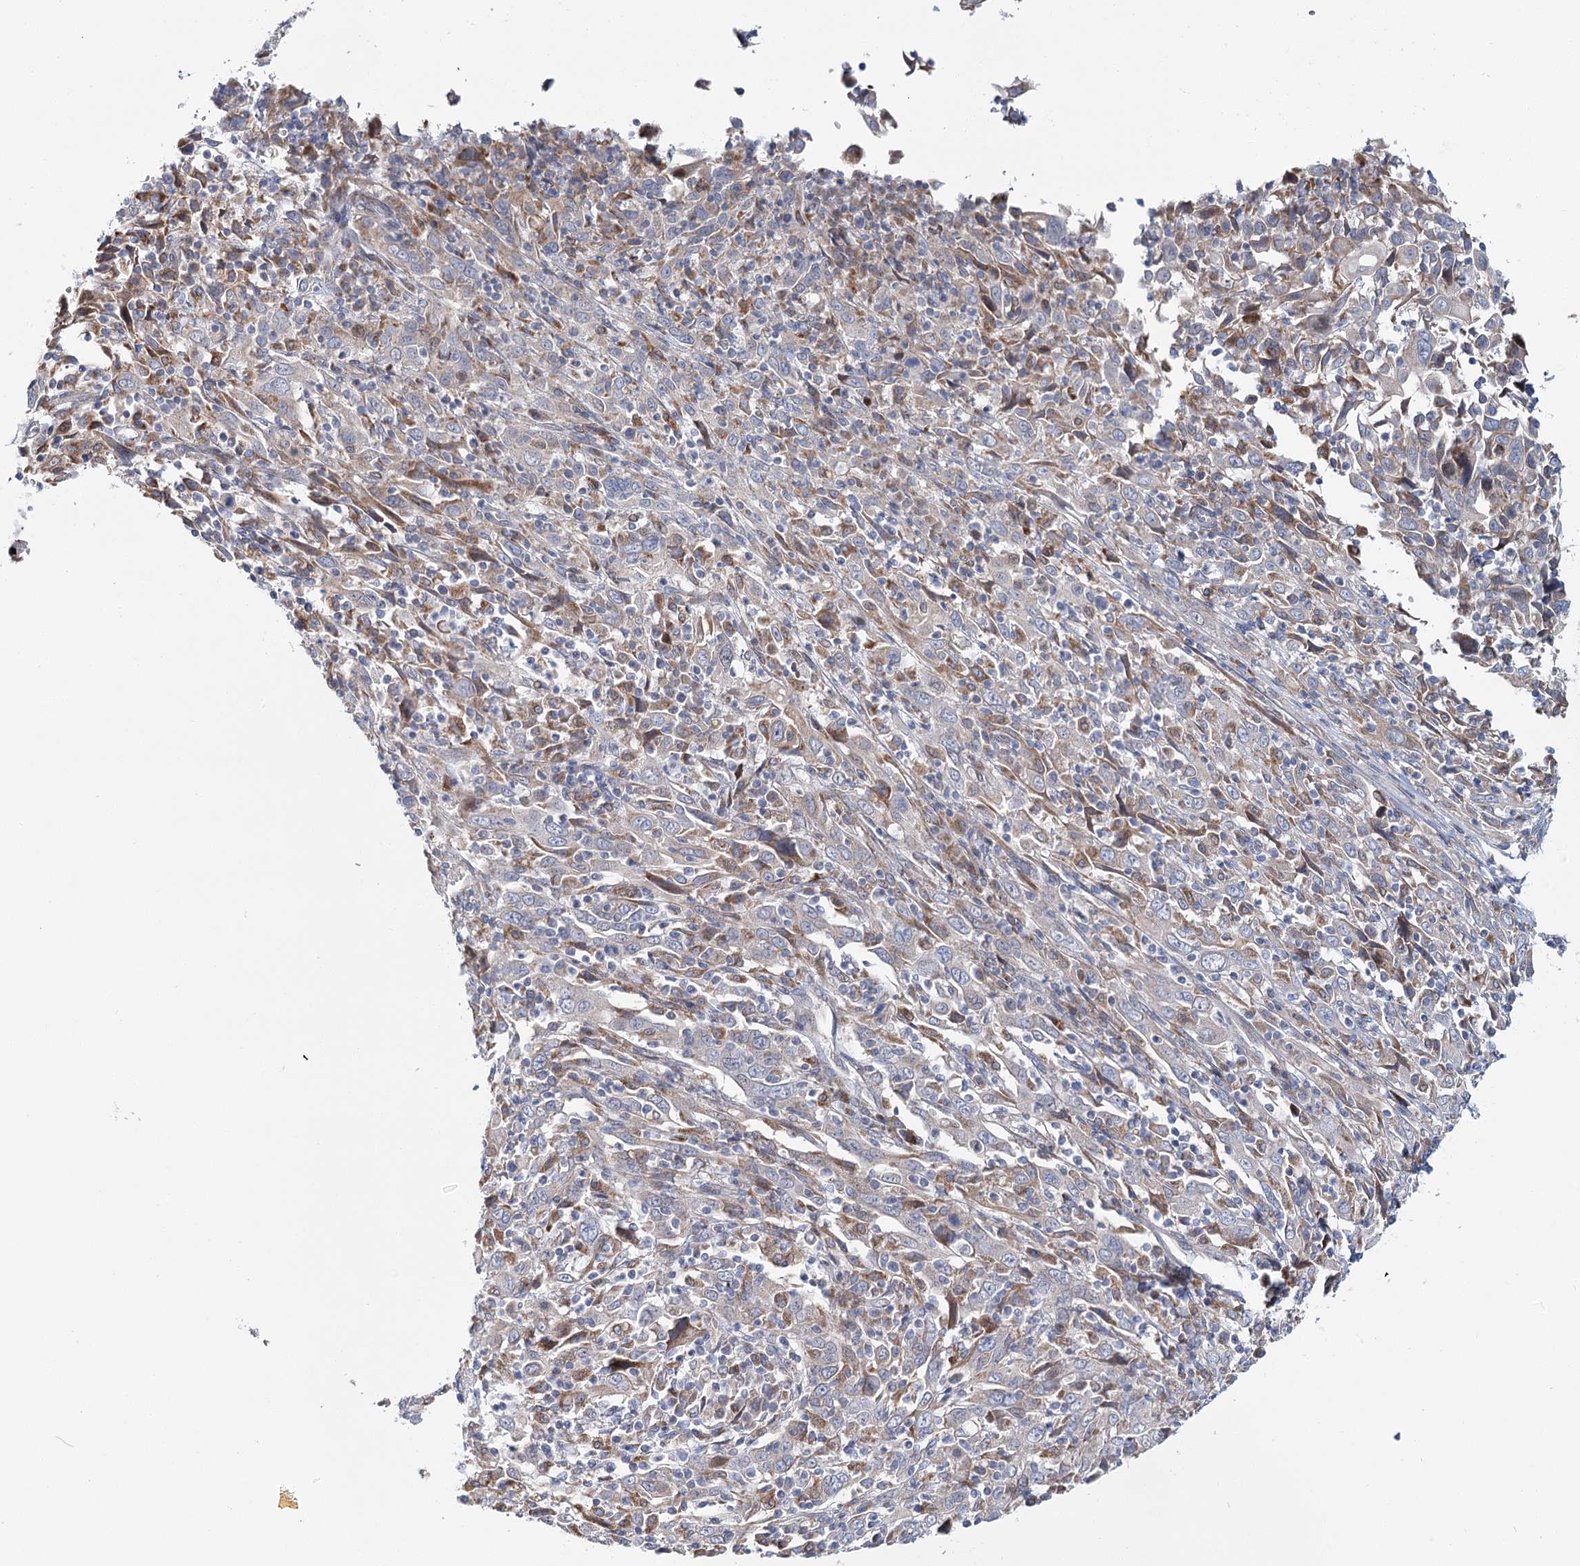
{"staining": {"intensity": "weak", "quantity": "<25%", "location": "cytoplasmic/membranous"}, "tissue": "cervical cancer", "cell_type": "Tumor cells", "image_type": "cancer", "snomed": [{"axis": "morphology", "description": "Squamous cell carcinoma, NOS"}, {"axis": "topography", "description": "Cervix"}], "caption": "DAB (3,3'-diaminobenzidine) immunohistochemical staining of human cervical cancer reveals no significant expression in tumor cells.", "gene": "CPLANE1", "patient": {"sex": "female", "age": 46}}